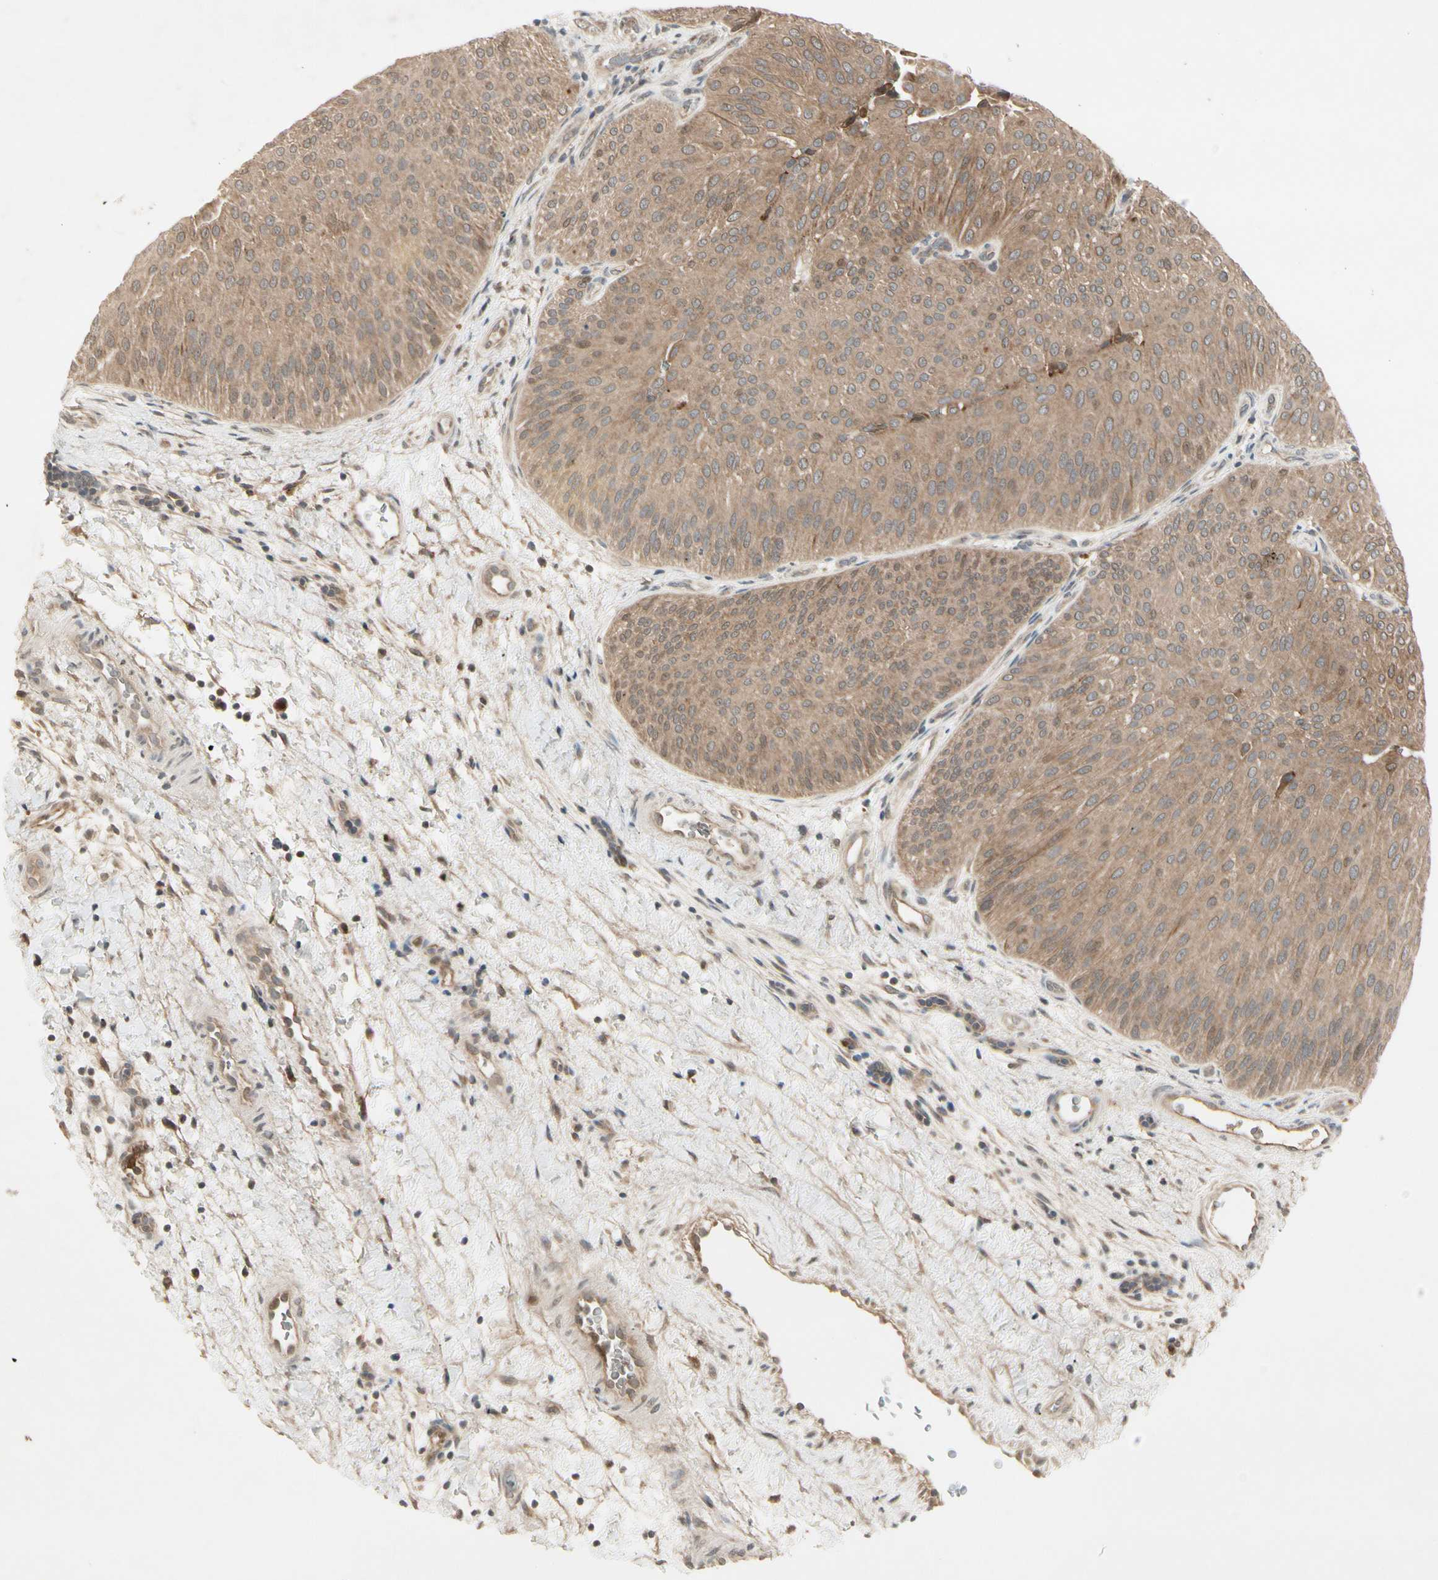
{"staining": {"intensity": "moderate", "quantity": ">75%", "location": "cytoplasmic/membranous"}, "tissue": "urothelial cancer", "cell_type": "Tumor cells", "image_type": "cancer", "snomed": [{"axis": "morphology", "description": "Urothelial carcinoma, Low grade"}, {"axis": "topography", "description": "Urinary bladder"}], "caption": "This is a histology image of immunohistochemistry (IHC) staining of urothelial cancer, which shows moderate expression in the cytoplasmic/membranous of tumor cells.", "gene": "FHDC1", "patient": {"sex": "female", "age": 60}}